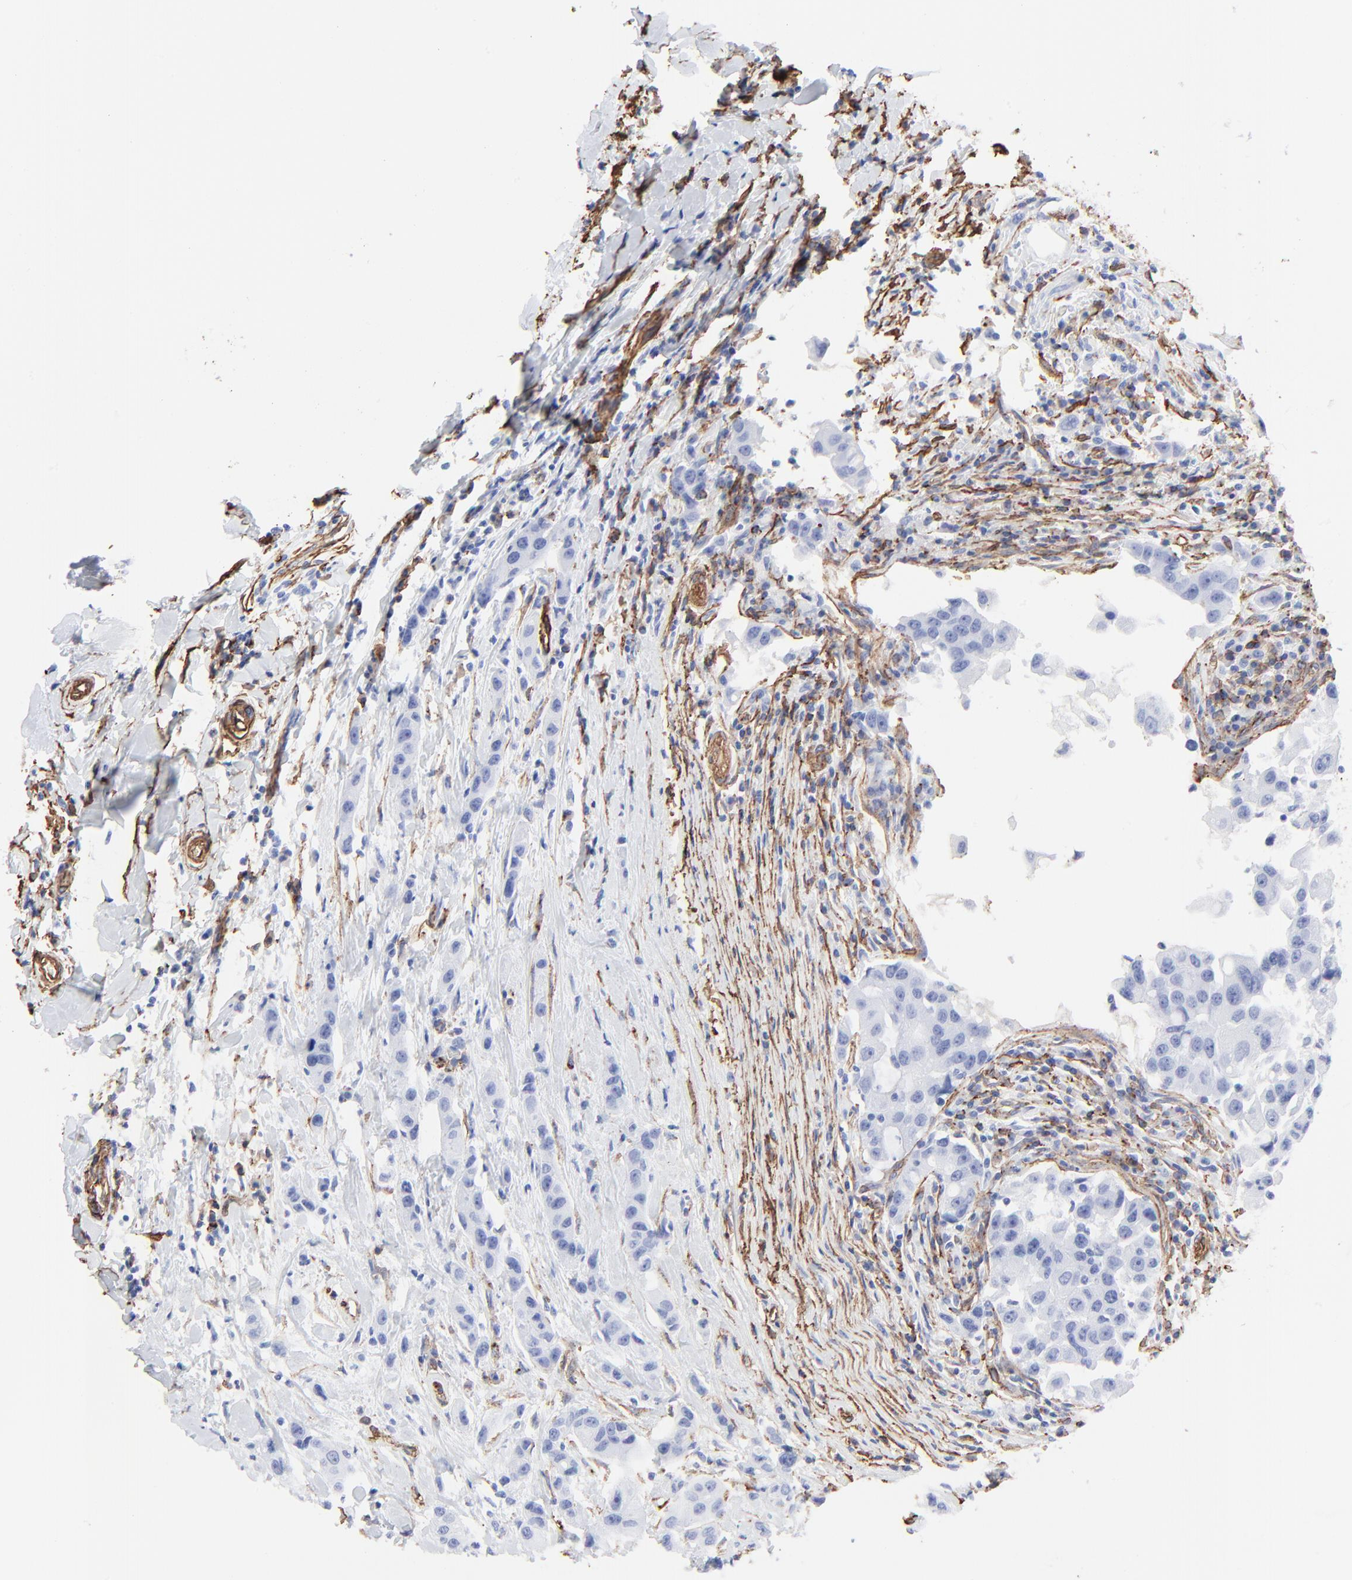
{"staining": {"intensity": "negative", "quantity": "none", "location": "none"}, "tissue": "breast cancer", "cell_type": "Tumor cells", "image_type": "cancer", "snomed": [{"axis": "morphology", "description": "Duct carcinoma"}, {"axis": "topography", "description": "Breast"}], "caption": "Tumor cells are negative for brown protein staining in infiltrating ductal carcinoma (breast).", "gene": "CAV1", "patient": {"sex": "female", "age": 27}}